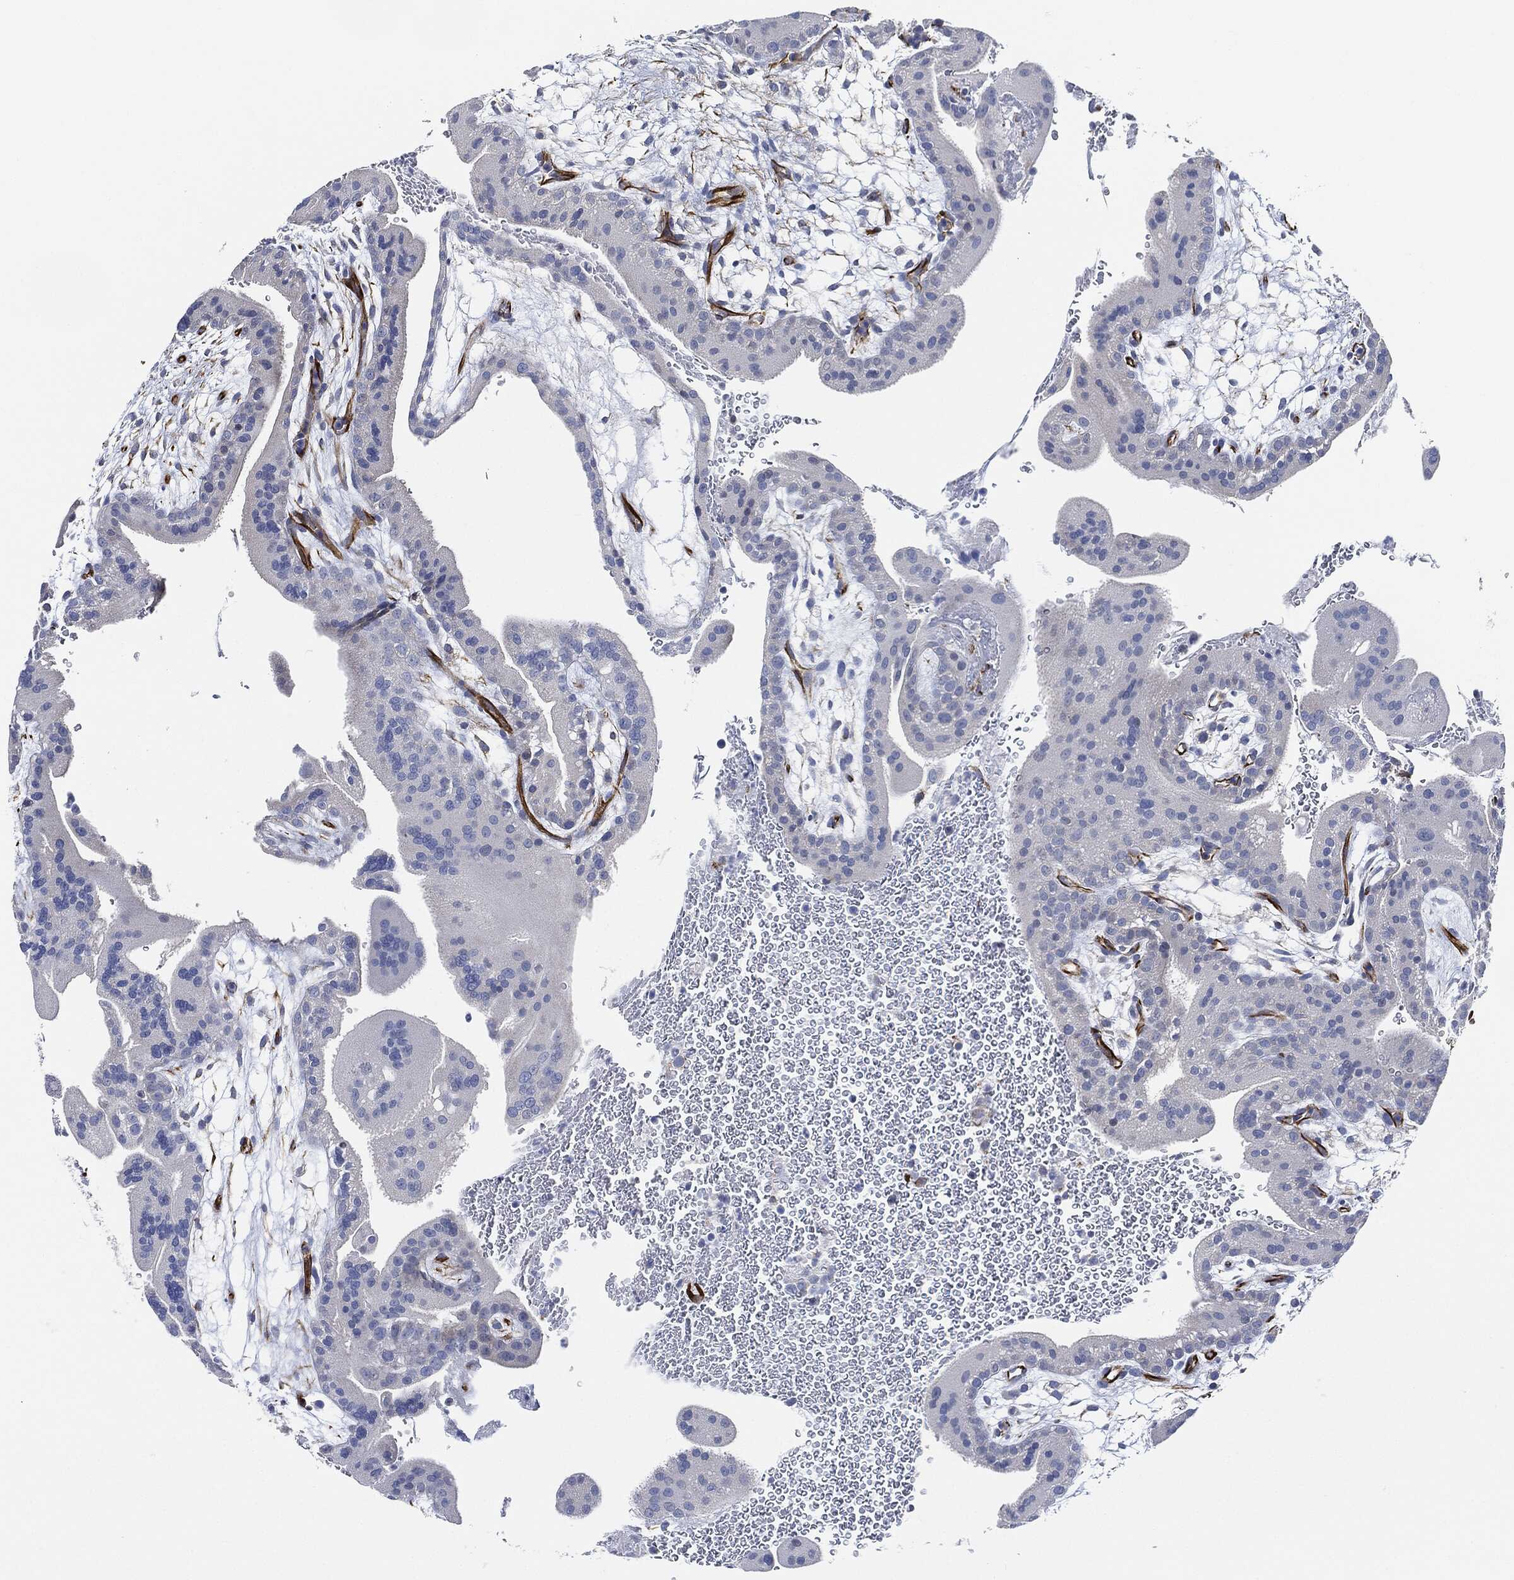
{"staining": {"intensity": "moderate", "quantity": ">75%", "location": "cytoplasmic/membranous"}, "tissue": "placenta", "cell_type": "Decidual cells", "image_type": "normal", "snomed": [{"axis": "morphology", "description": "Normal tissue, NOS"}, {"axis": "topography", "description": "Placenta"}], "caption": "Moderate cytoplasmic/membranous staining for a protein is identified in approximately >75% of decidual cells of unremarkable placenta using immunohistochemistry (IHC).", "gene": "THSD1", "patient": {"sex": "female", "age": 19}}